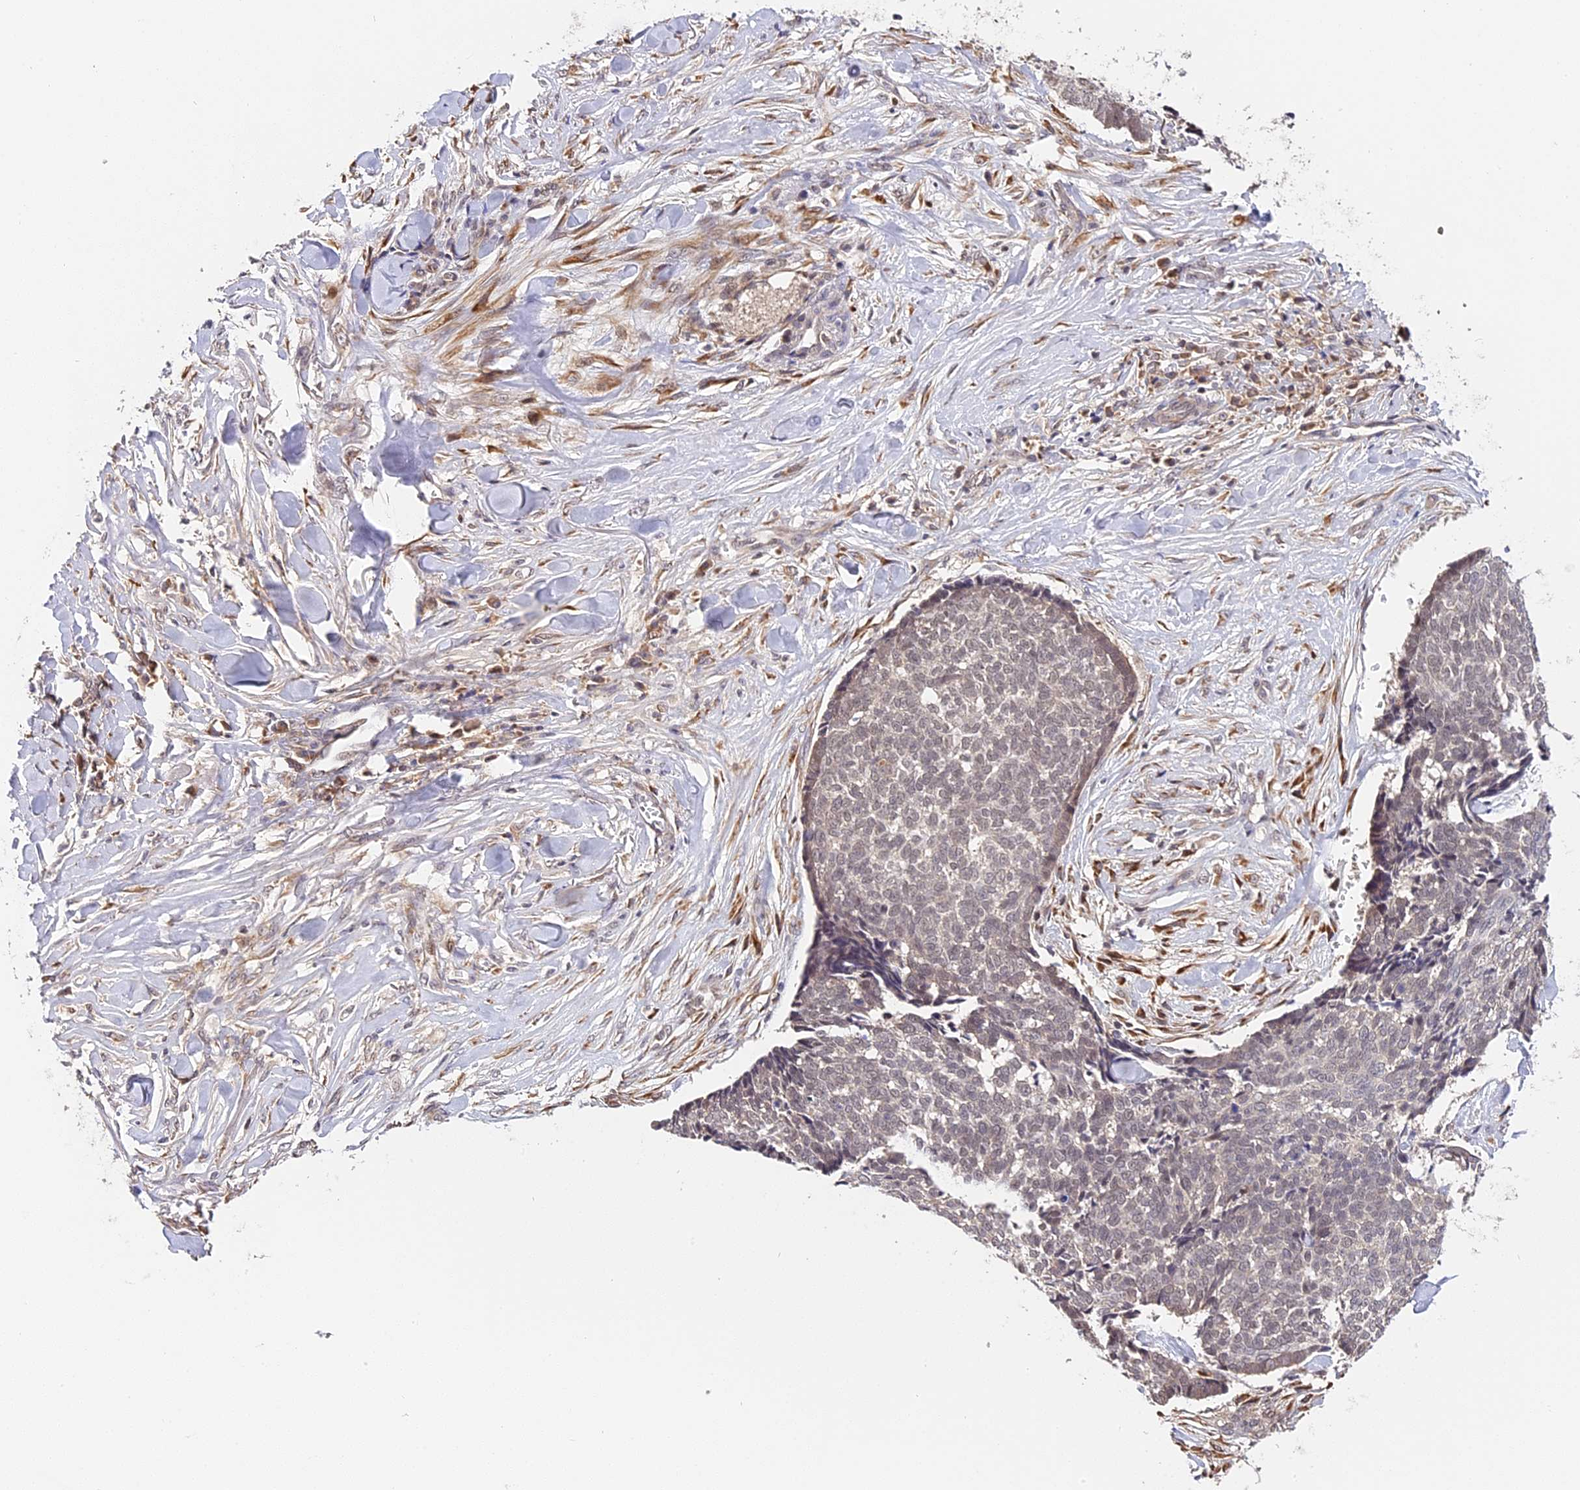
{"staining": {"intensity": "weak", "quantity": "<25%", "location": "nuclear"}, "tissue": "skin cancer", "cell_type": "Tumor cells", "image_type": "cancer", "snomed": [{"axis": "morphology", "description": "Basal cell carcinoma"}, {"axis": "topography", "description": "Skin"}], "caption": "High magnification brightfield microscopy of basal cell carcinoma (skin) stained with DAB (brown) and counterstained with hematoxylin (blue): tumor cells show no significant staining. The staining was performed using DAB to visualize the protein expression in brown, while the nuclei were stained in blue with hematoxylin (Magnification: 20x).", "gene": "IMPACT", "patient": {"sex": "male", "age": 84}}